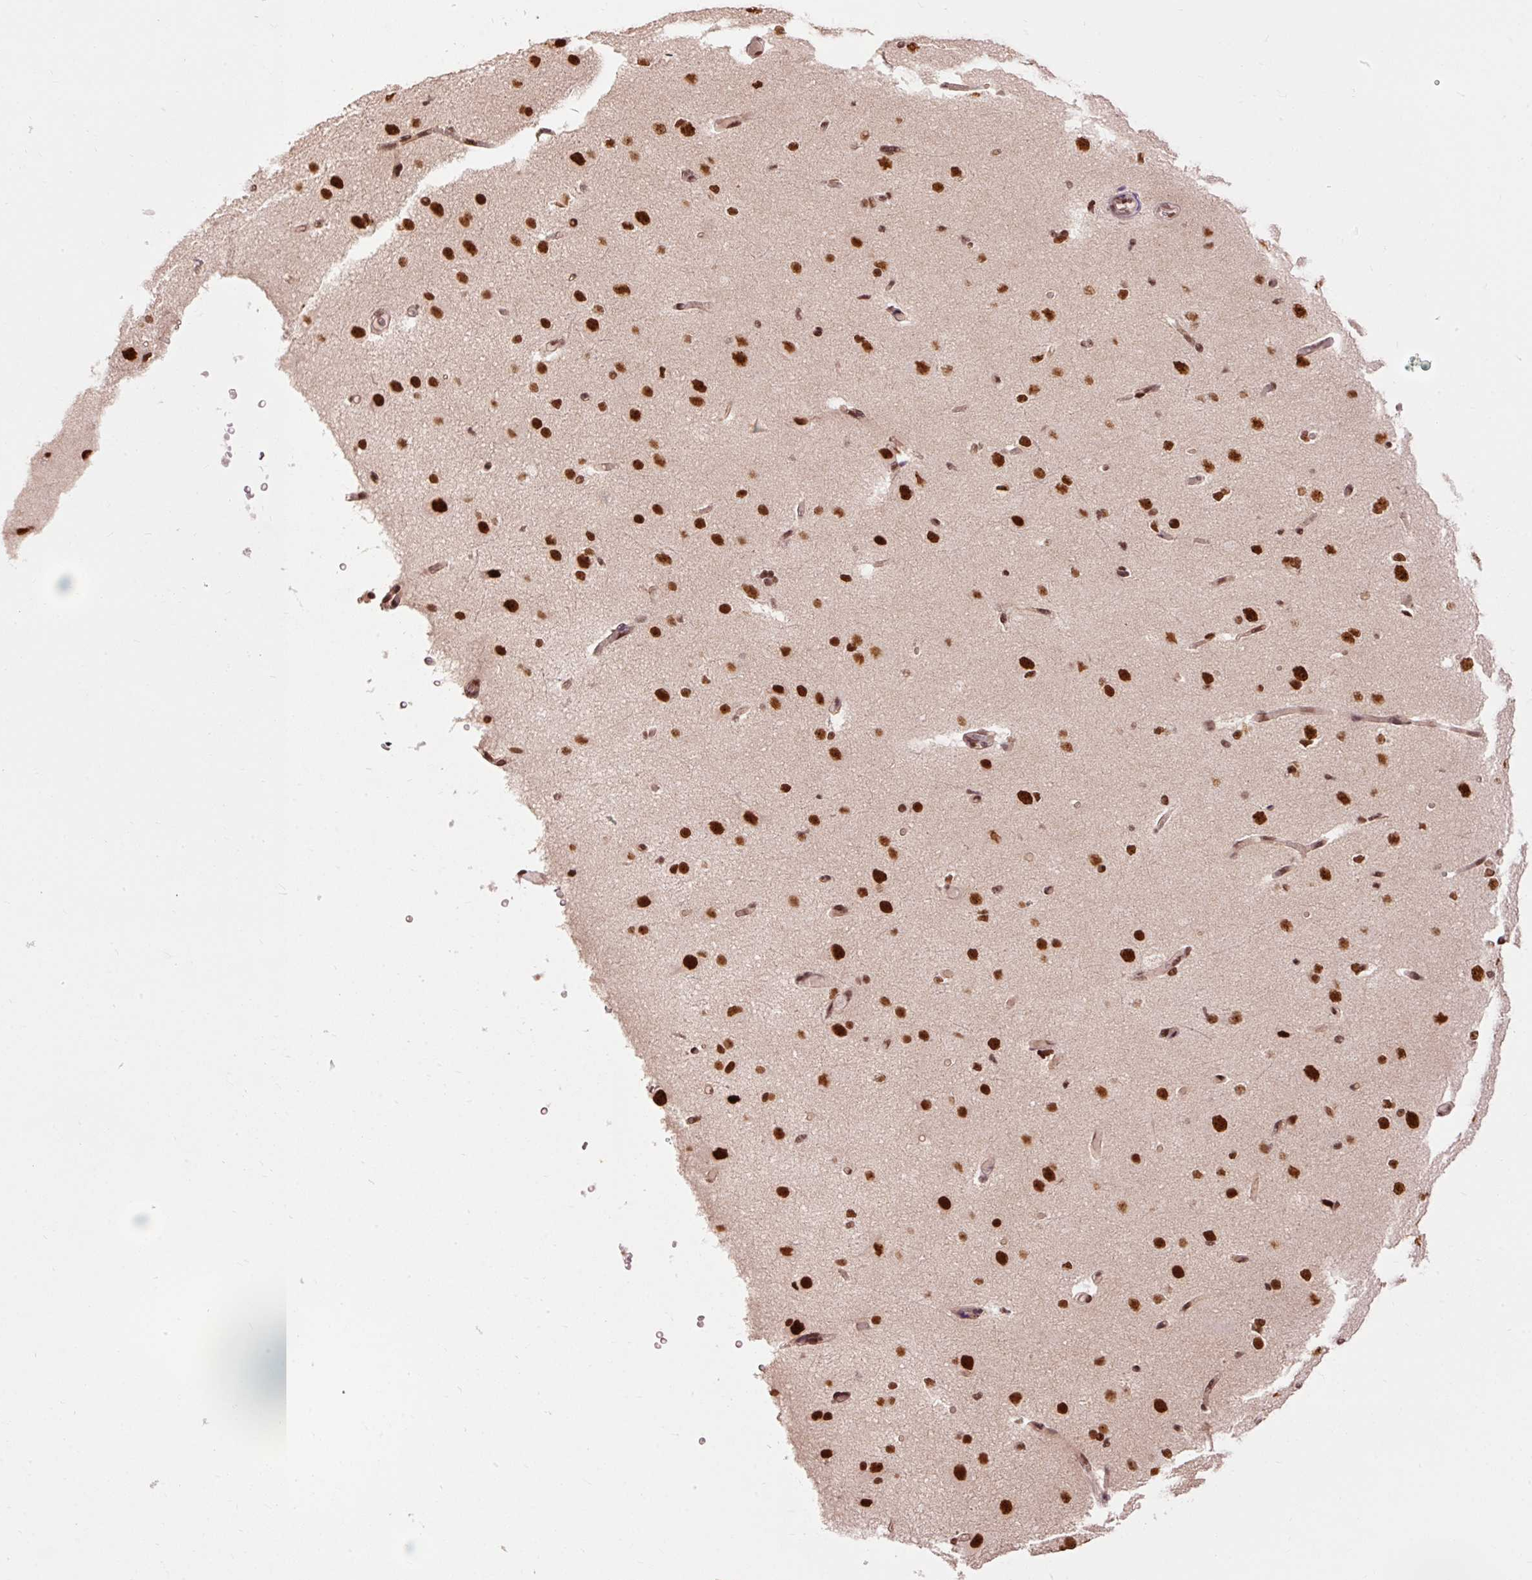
{"staining": {"intensity": "moderate", "quantity": ">75%", "location": "nuclear"}, "tissue": "cerebral cortex", "cell_type": "Endothelial cells", "image_type": "normal", "snomed": [{"axis": "morphology", "description": "Normal tissue, NOS"}, {"axis": "morphology", "description": "Inflammation, NOS"}, {"axis": "topography", "description": "Cerebral cortex"}], "caption": "Protein expression by IHC displays moderate nuclear expression in about >75% of endothelial cells in unremarkable cerebral cortex.", "gene": "ZBTB44", "patient": {"sex": "male", "age": 6}}